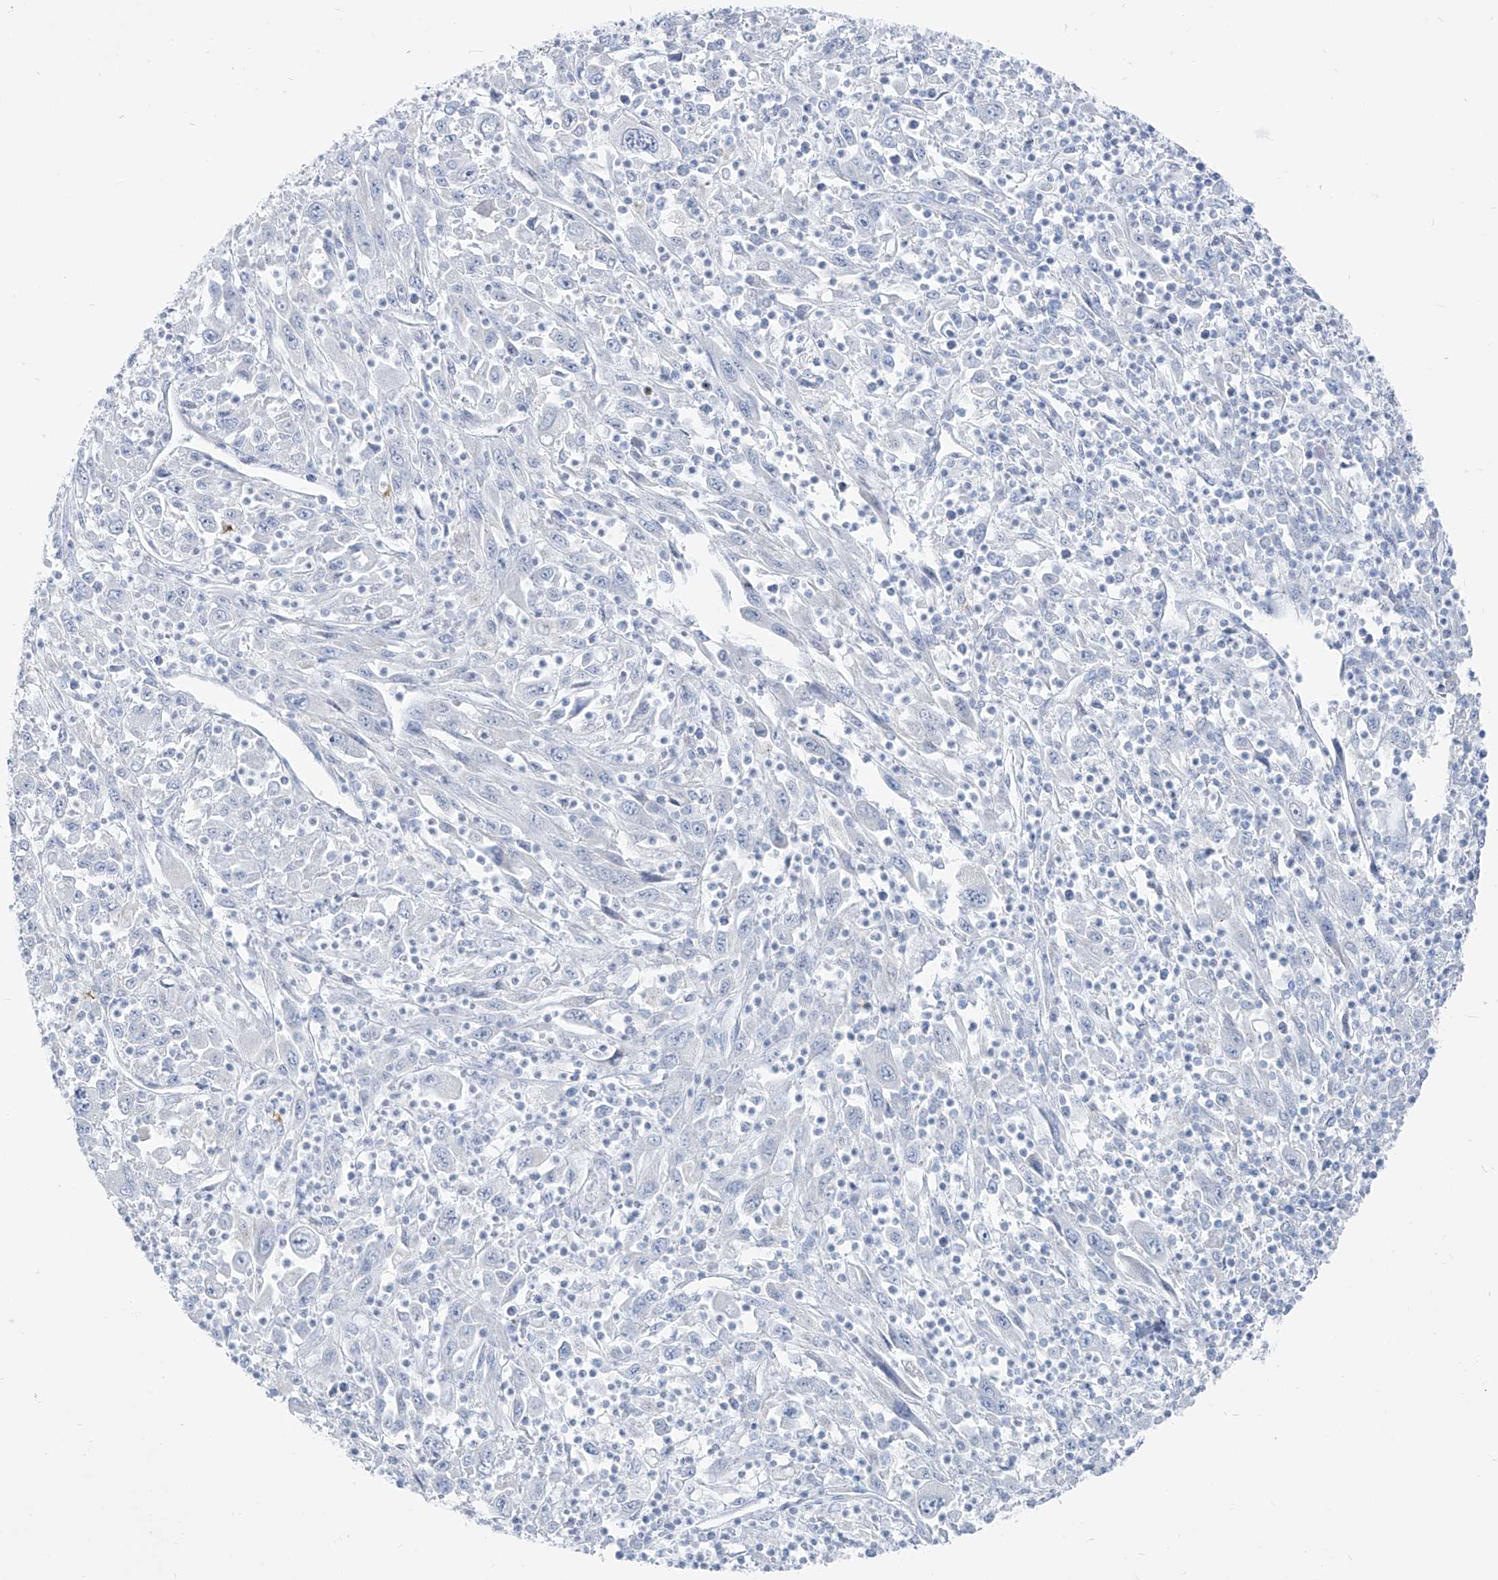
{"staining": {"intensity": "negative", "quantity": "none", "location": "none"}, "tissue": "melanoma", "cell_type": "Tumor cells", "image_type": "cancer", "snomed": [{"axis": "morphology", "description": "Malignant melanoma, Metastatic site"}, {"axis": "topography", "description": "Skin"}], "caption": "Micrograph shows no significant protein positivity in tumor cells of melanoma.", "gene": "FRS3", "patient": {"sex": "female", "age": 56}}